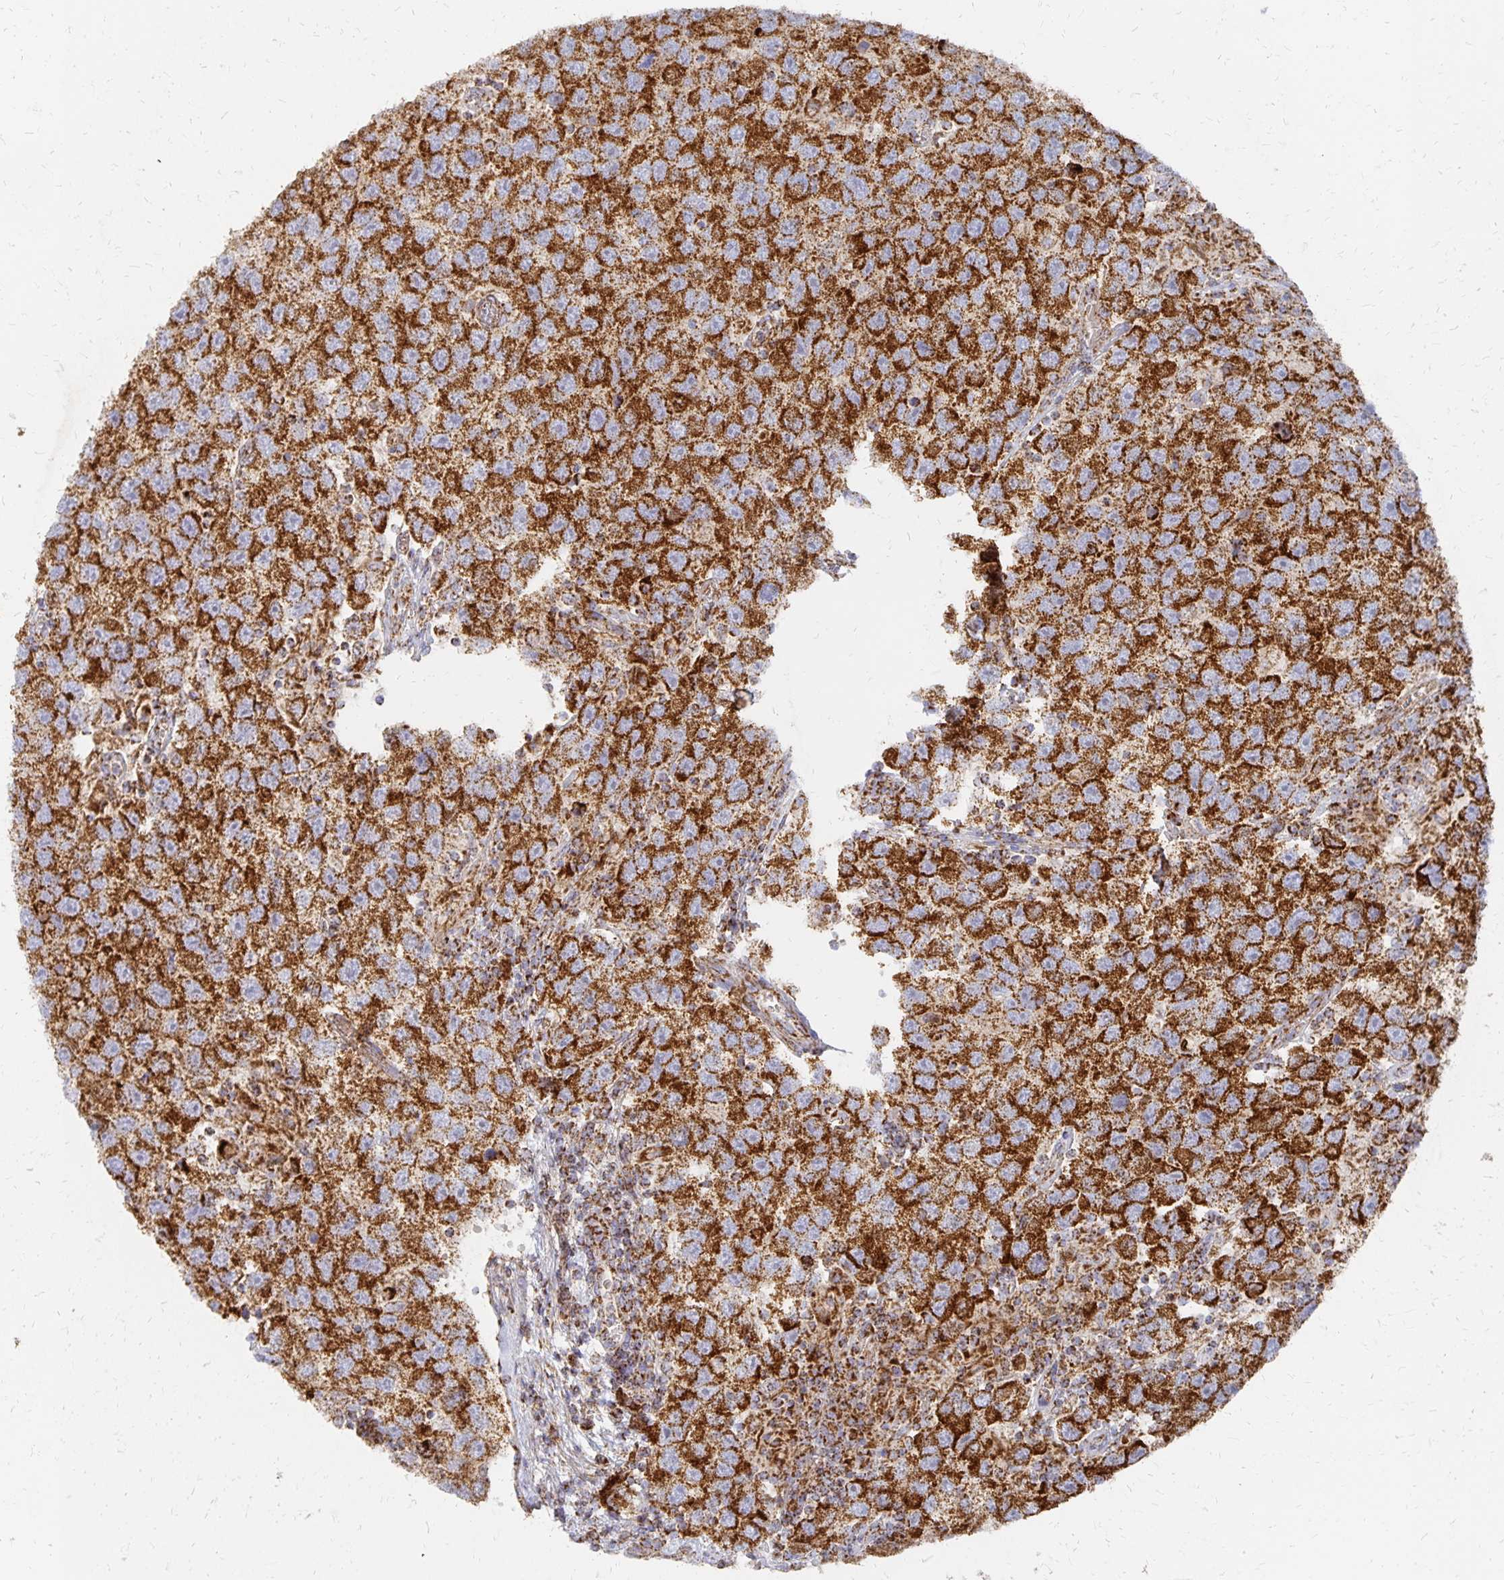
{"staining": {"intensity": "strong", "quantity": ">75%", "location": "cytoplasmic/membranous"}, "tissue": "testis cancer", "cell_type": "Tumor cells", "image_type": "cancer", "snomed": [{"axis": "morphology", "description": "Seminoma, NOS"}, {"axis": "topography", "description": "Testis"}], "caption": "Testis seminoma tissue exhibits strong cytoplasmic/membranous expression in approximately >75% of tumor cells, visualized by immunohistochemistry. The protein of interest is shown in brown color, while the nuclei are stained blue.", "gene": "STOML2", "patient": {"sex": "male", "age": 26}}